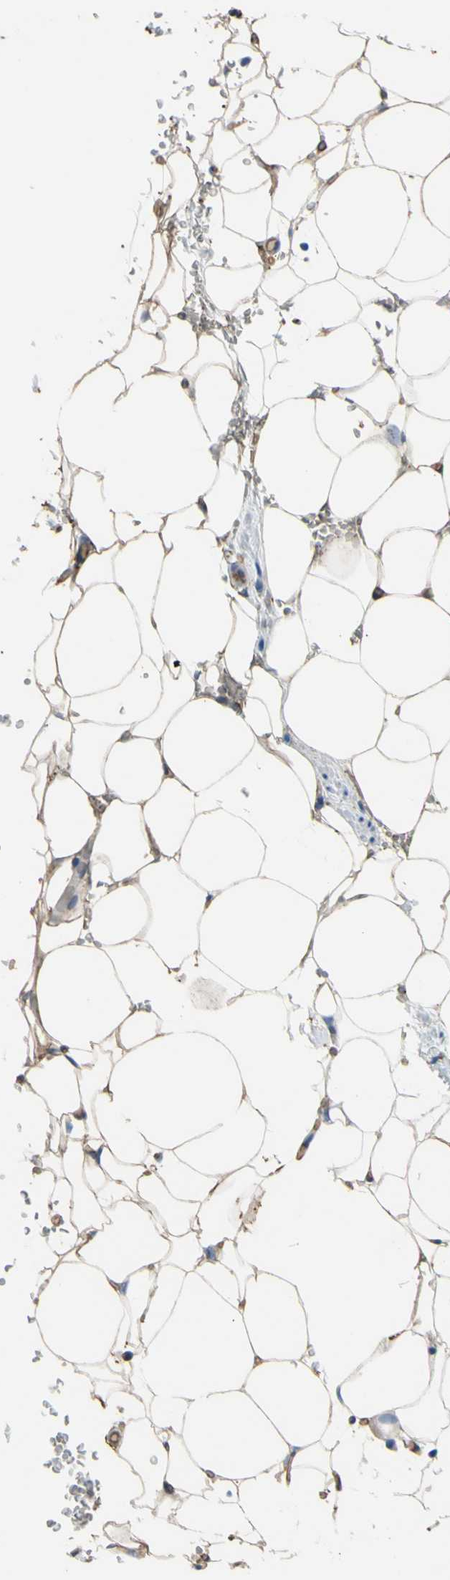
{"staining": {"intensity": "weak", "quantity": ">75%", "location": "cytoplasmic/membranous"}, "tissue": "adipose tissue", "cell_type": "Adipocytes", "image_type": "normal", "snomed": [{"axis": "morphology", "description": "Normal tissue, NOS"}, {"axis": "topography", "description": "Peripheral nerve tissue"}], "caption": "IHC staining of unremarkable adipose tissue, which exhibits low levels of weak cytoplasmic/membranous positivity in approximately >75% of adipocytes indicating weak cytoplasmic/membranous protein expression. The staining was performed using DAB (3,3'-diaminobenzidine) (brown) for protein detection and nuclei were counterstained in hematoxylin (blue).", "gene": "TPBG", "patient": {"sex": "male", "age": 70}}